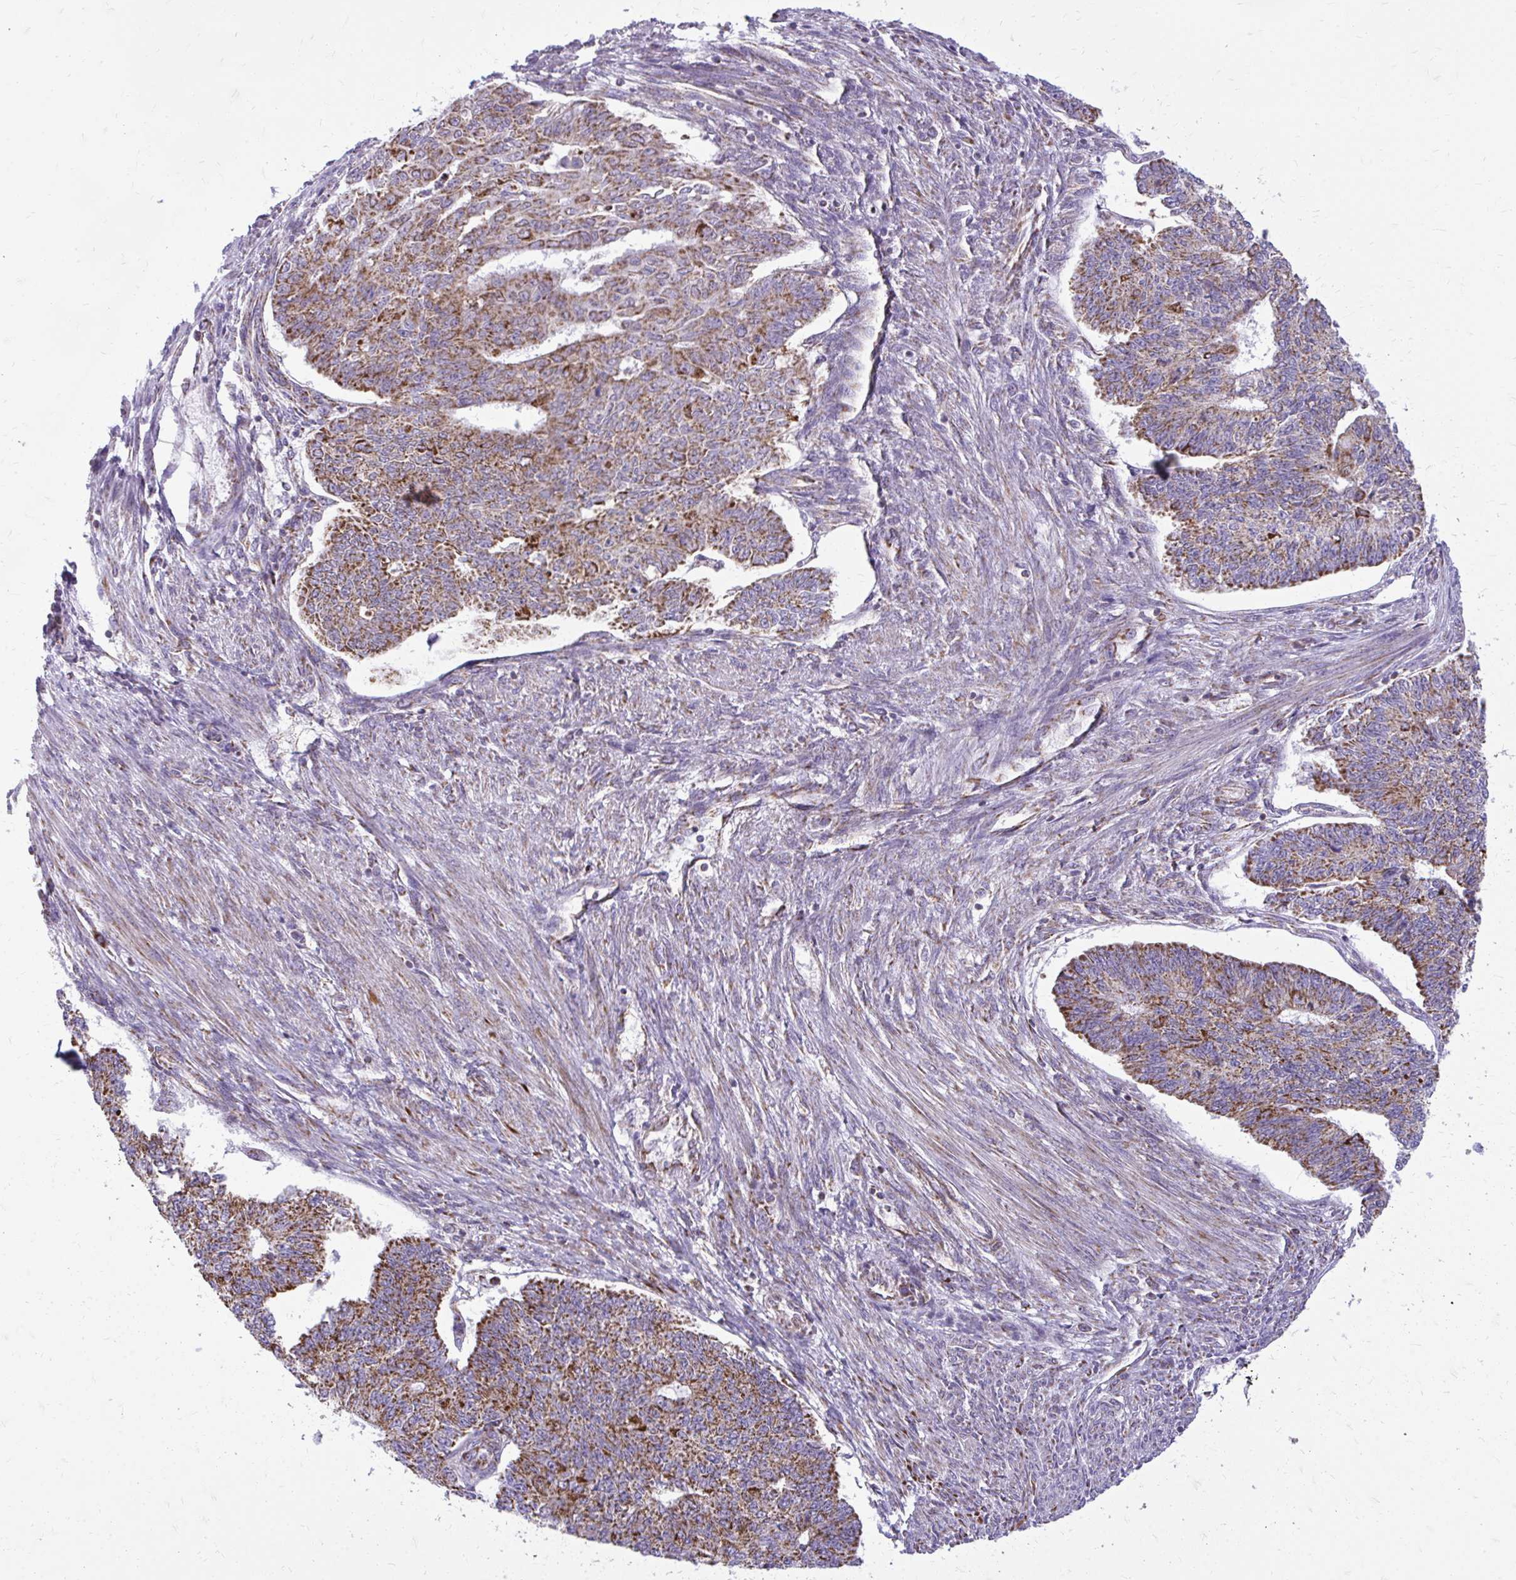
{"staining": {"intensity": "moderate", "quantity": ">75%", "location": "cytoplasmic/membranous"}, "tissue": "endometrial cancer", "cell_type": "Tumor cells", "image_type": "cancer", "snomed": [{"axis": "morphology", "description": "Adenocarcinoma, NOS"}, {"axis": "topography", "description": "Endometrium"}], "caption": "Endometrial cancer (adenocarcinoma) was stained to show a protein in brown. There is medium levels of moderate cytoplasmic/membranous staining in about >75% of tumor cells.", "gene": "IFIT1", "patient": {"sex": "female", "age": 32}}